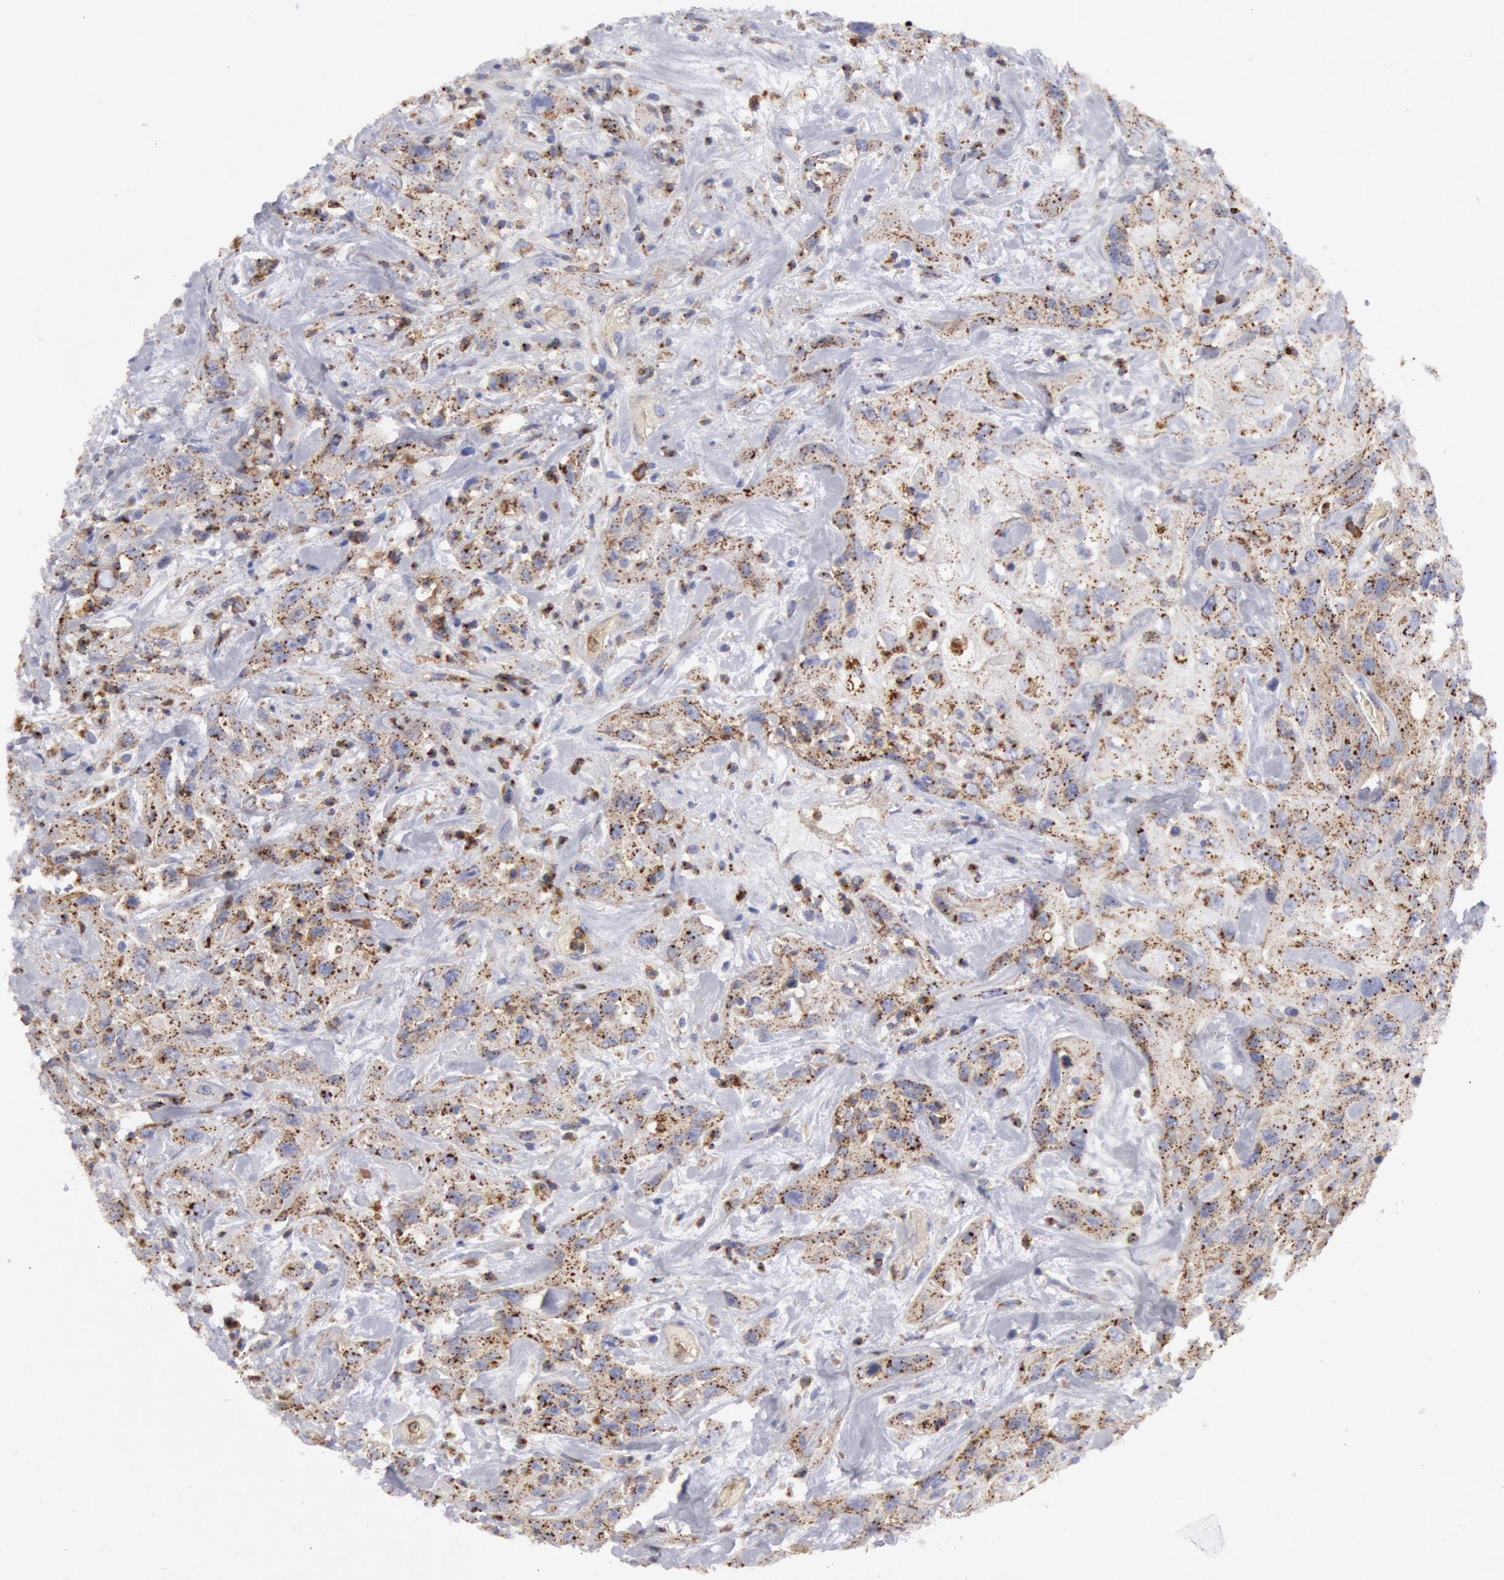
{"staining": {"intensity": "weak", "quantity": "25%-75%", "location": "cytoplasmic/membranous"}, "tissue": "urothelial cancer", "cell_type": "Tumor cells", "image_type": "cancer", "snomed": [{"axis": "morphology", "description": "Urothelial carcinoma, High grade"}, {"axis": "topography", "description": "Urinary bladder"}], "caption": "Weak cytoplasmic/membranous staining is seen in approximately 25%-75% of tumor cells in high-grade urothelial carcinoma.", "gene": "FLOT1", "patient": {"sex": "female", "age": 84}}